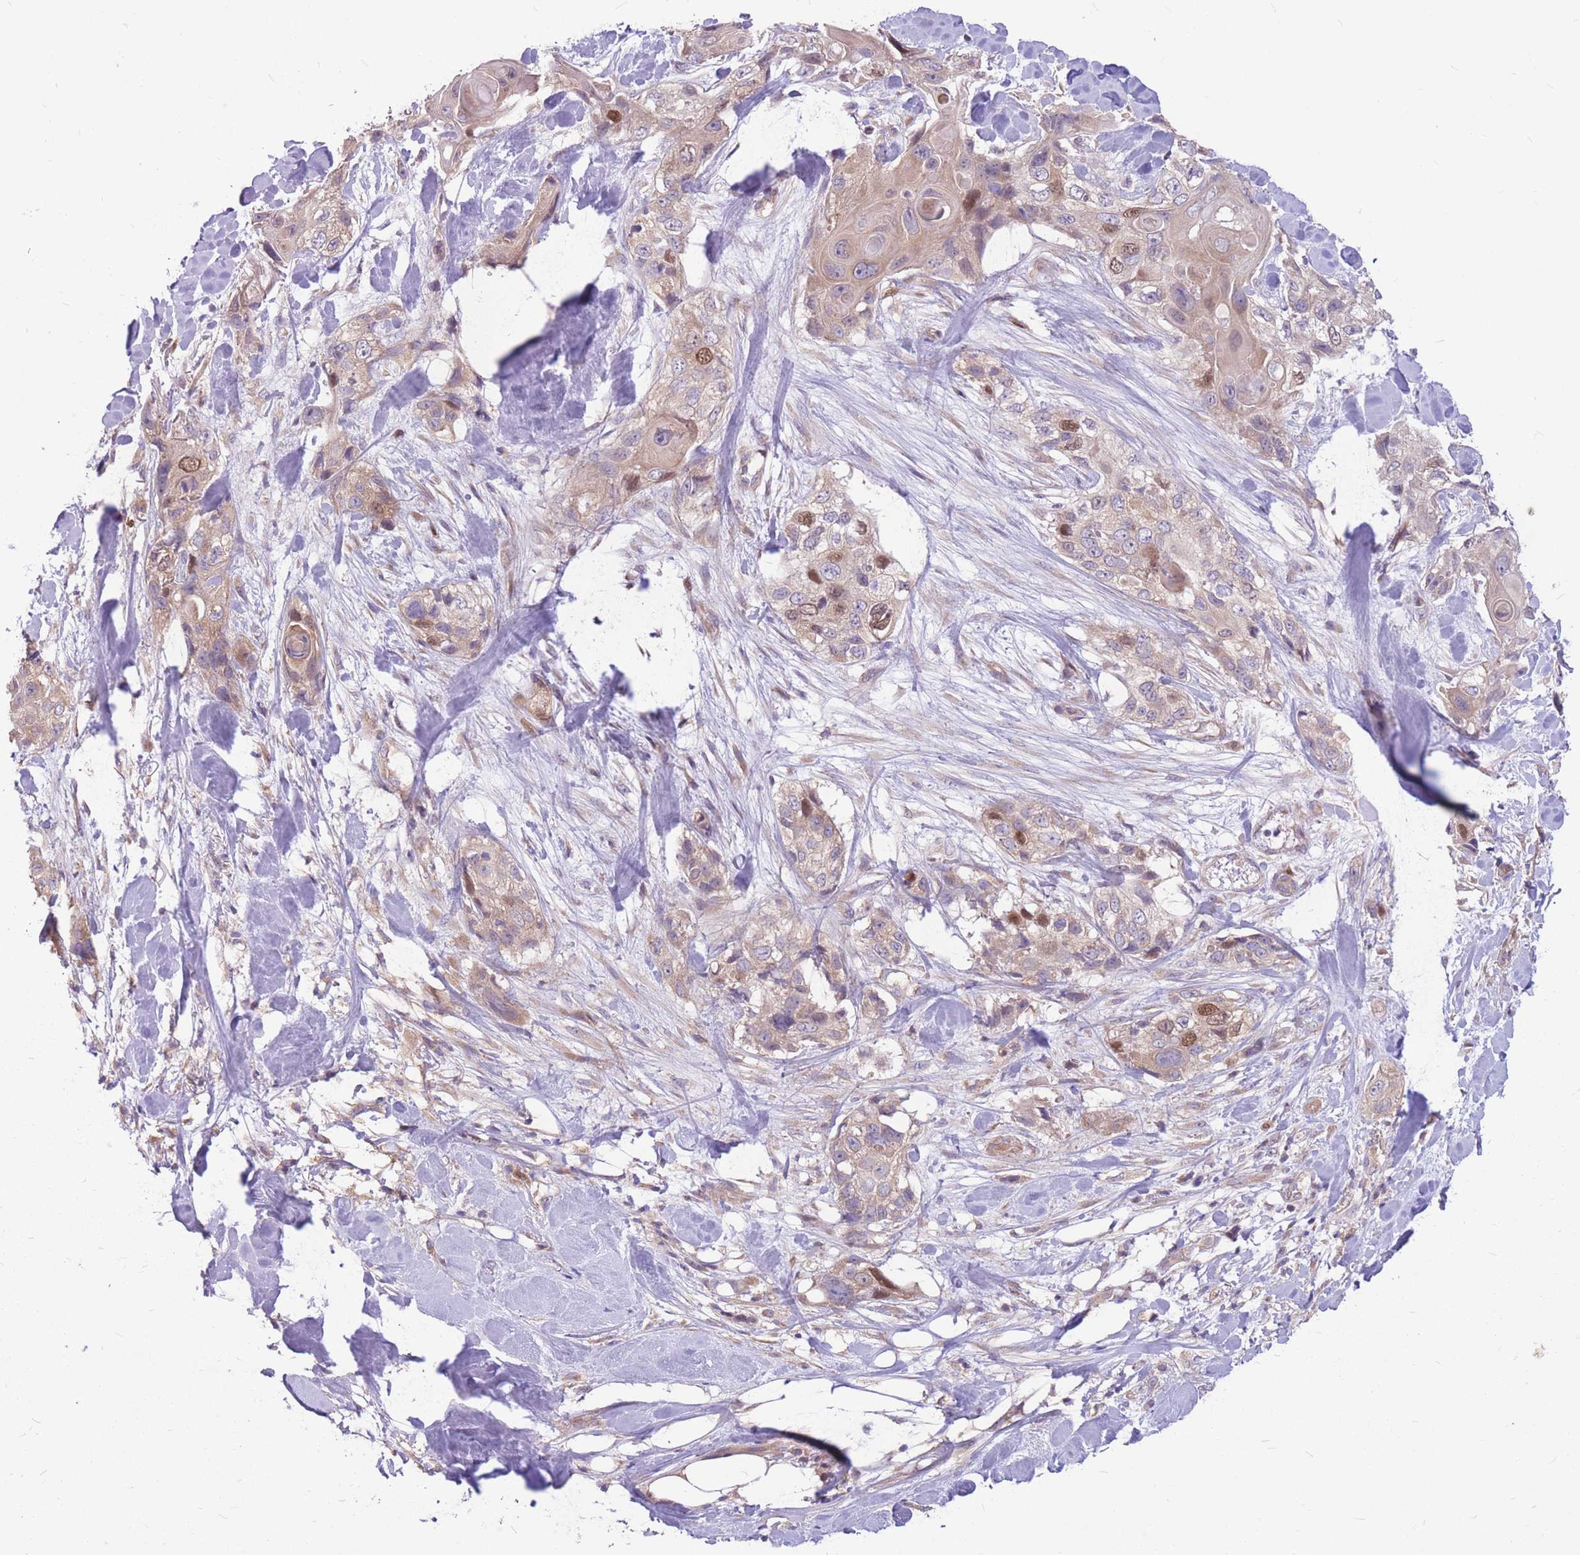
{"staining": {"intensity": "moderate", "quantity": "<25%", "location": "nuclear"}, "tissue": "skin cancer", "cell_type": "Tumor cells", "image_type": "cancer", "snomed": [{"axis": "morphology", "description": "Normal tissue, NOS"}, {"axis": "morphology", "description": "Squamous cell carcinoma, NOS"}, {"axis": "topography", "description": "Skin"}], "caption": "High-power microscopy captured an immunohistochemistry image of skin cancer, revealing moderate nuclear expression in about <25% of tumor cells. The staining was performed using DAB to visualize the protein expression in brown, while the nuclei were stained in blue with hematoxylin (Magnification: 20x).", "gene": "GMNN", "patient": {"sex": "male", "age": 72}}